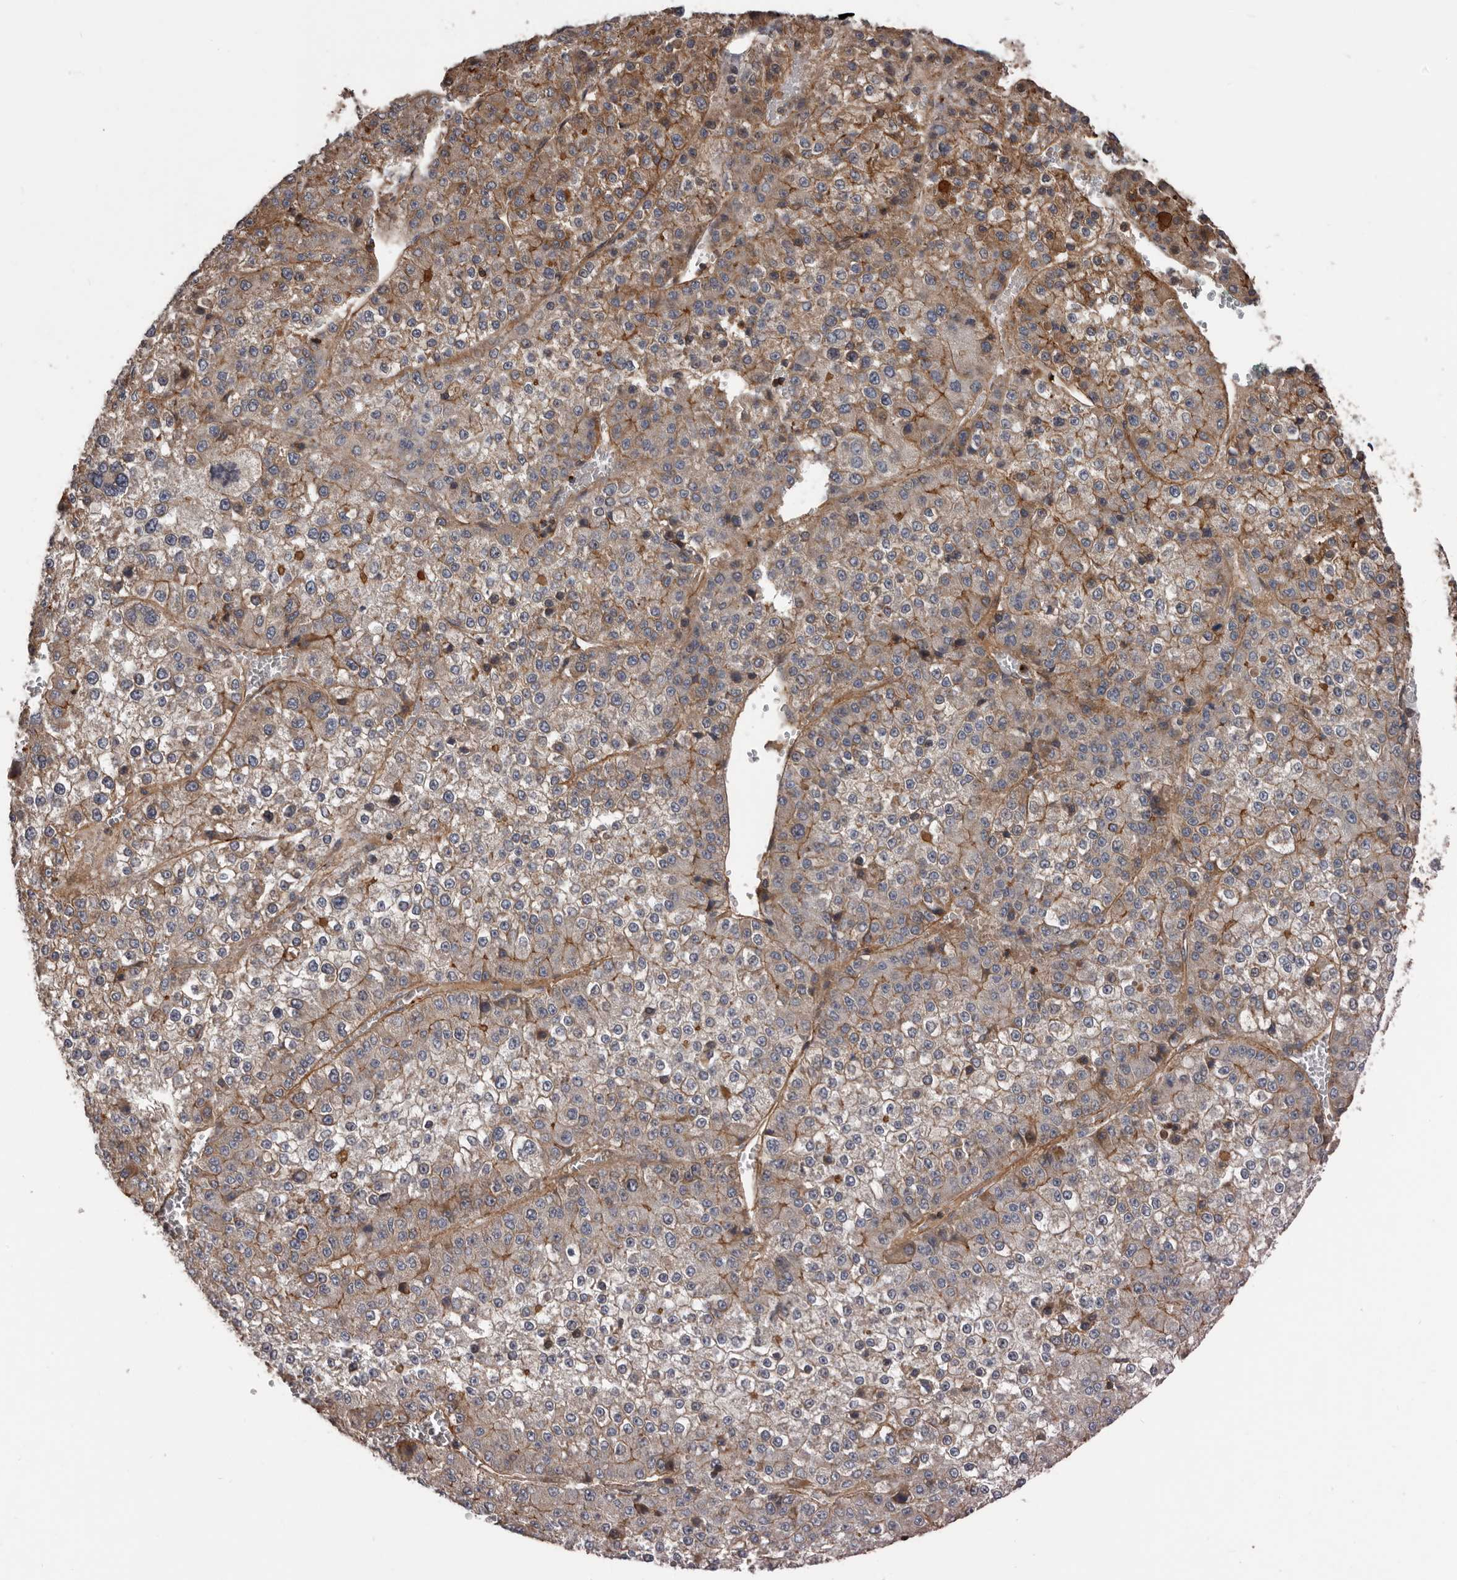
{"staining": {"intensity": "moderate", "quantity": "25%-75%", "location": "cytoplasmic/membranous"}, "tissue": "liver cancer", "cell_type": "Tumor cells", "image_type": "cancer", "snomed": [{"axis": "morphology", "description": "Carcinoma, Hepatocellular, NOS"}, {"axis": "topography", "description": "Liver"}], "caption": "The histopathology image shows a brown stain indicating the presence of a protein in the cytoplasmic/membranous of tumor cells in liver cancer. (Stains: DAB in brown, nuclei in blue, Microscopy: brightfield microscopy at high magnification).", "gene": "PNRC2", "patient": {"sex": "female", "age": 73}}